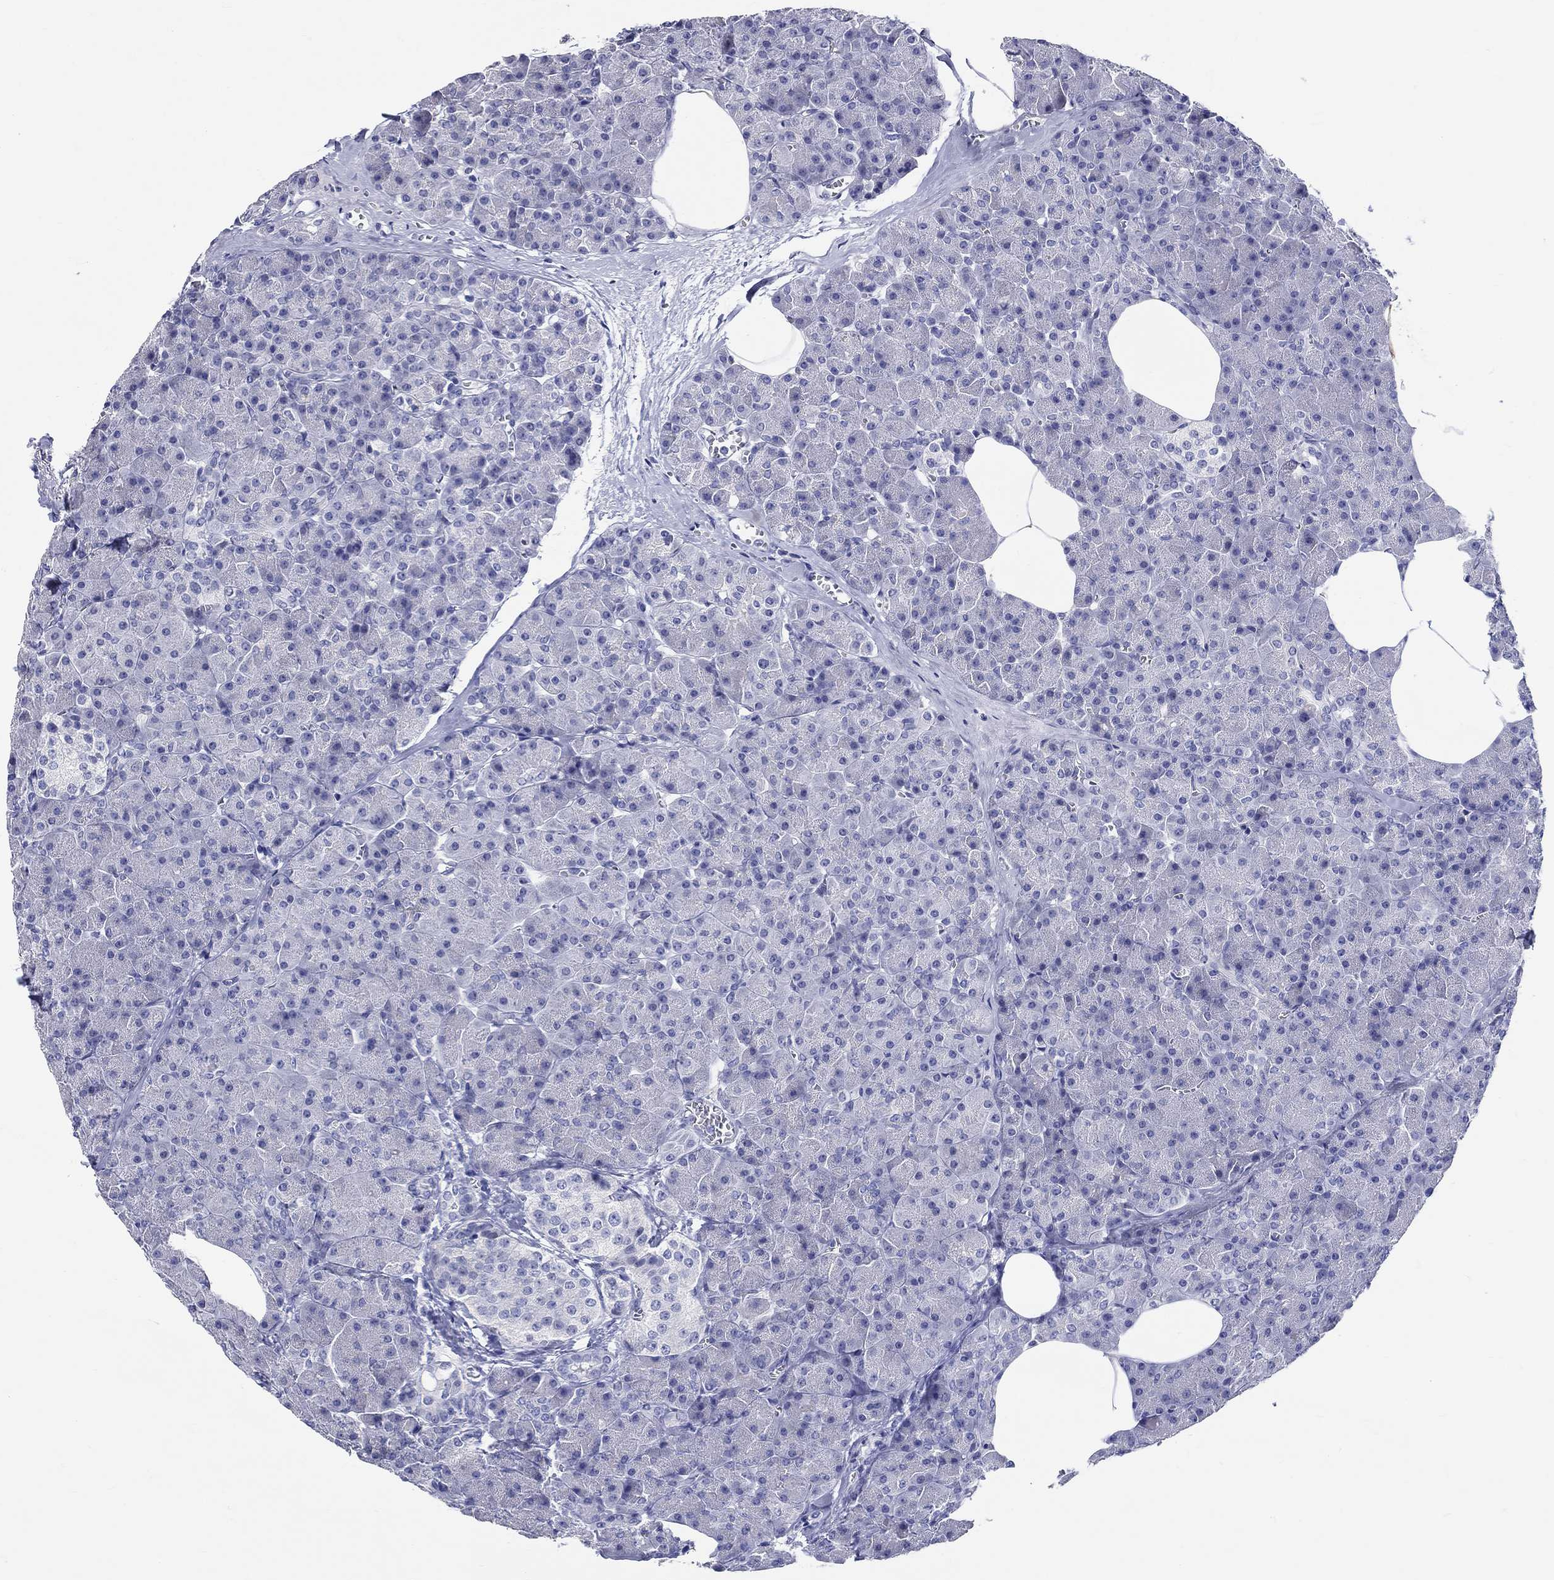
{"staining": {"intensity": "negative", "quantity": "none", "location": "none"}, "tissue": "pancreas", "cell_type": "Exocrine glandular cells", "image_type": "normal", "snomed": [{"axis": "morphology", "description": "Normal tissue, NOS"}, {"axis": "topography", "description": "Pancreas"}], "caption": "Immunohistochemical staining of normal human pancreas exhibits no significant staining in exocrine glandular cells. Brightfield microscopy of immunohistochemistry stained with DAB (brown) and hematoxylin (blue), captured at high magnification.", "gene": "CRYGS", "patient": {"sex": "female", "age": 45}}